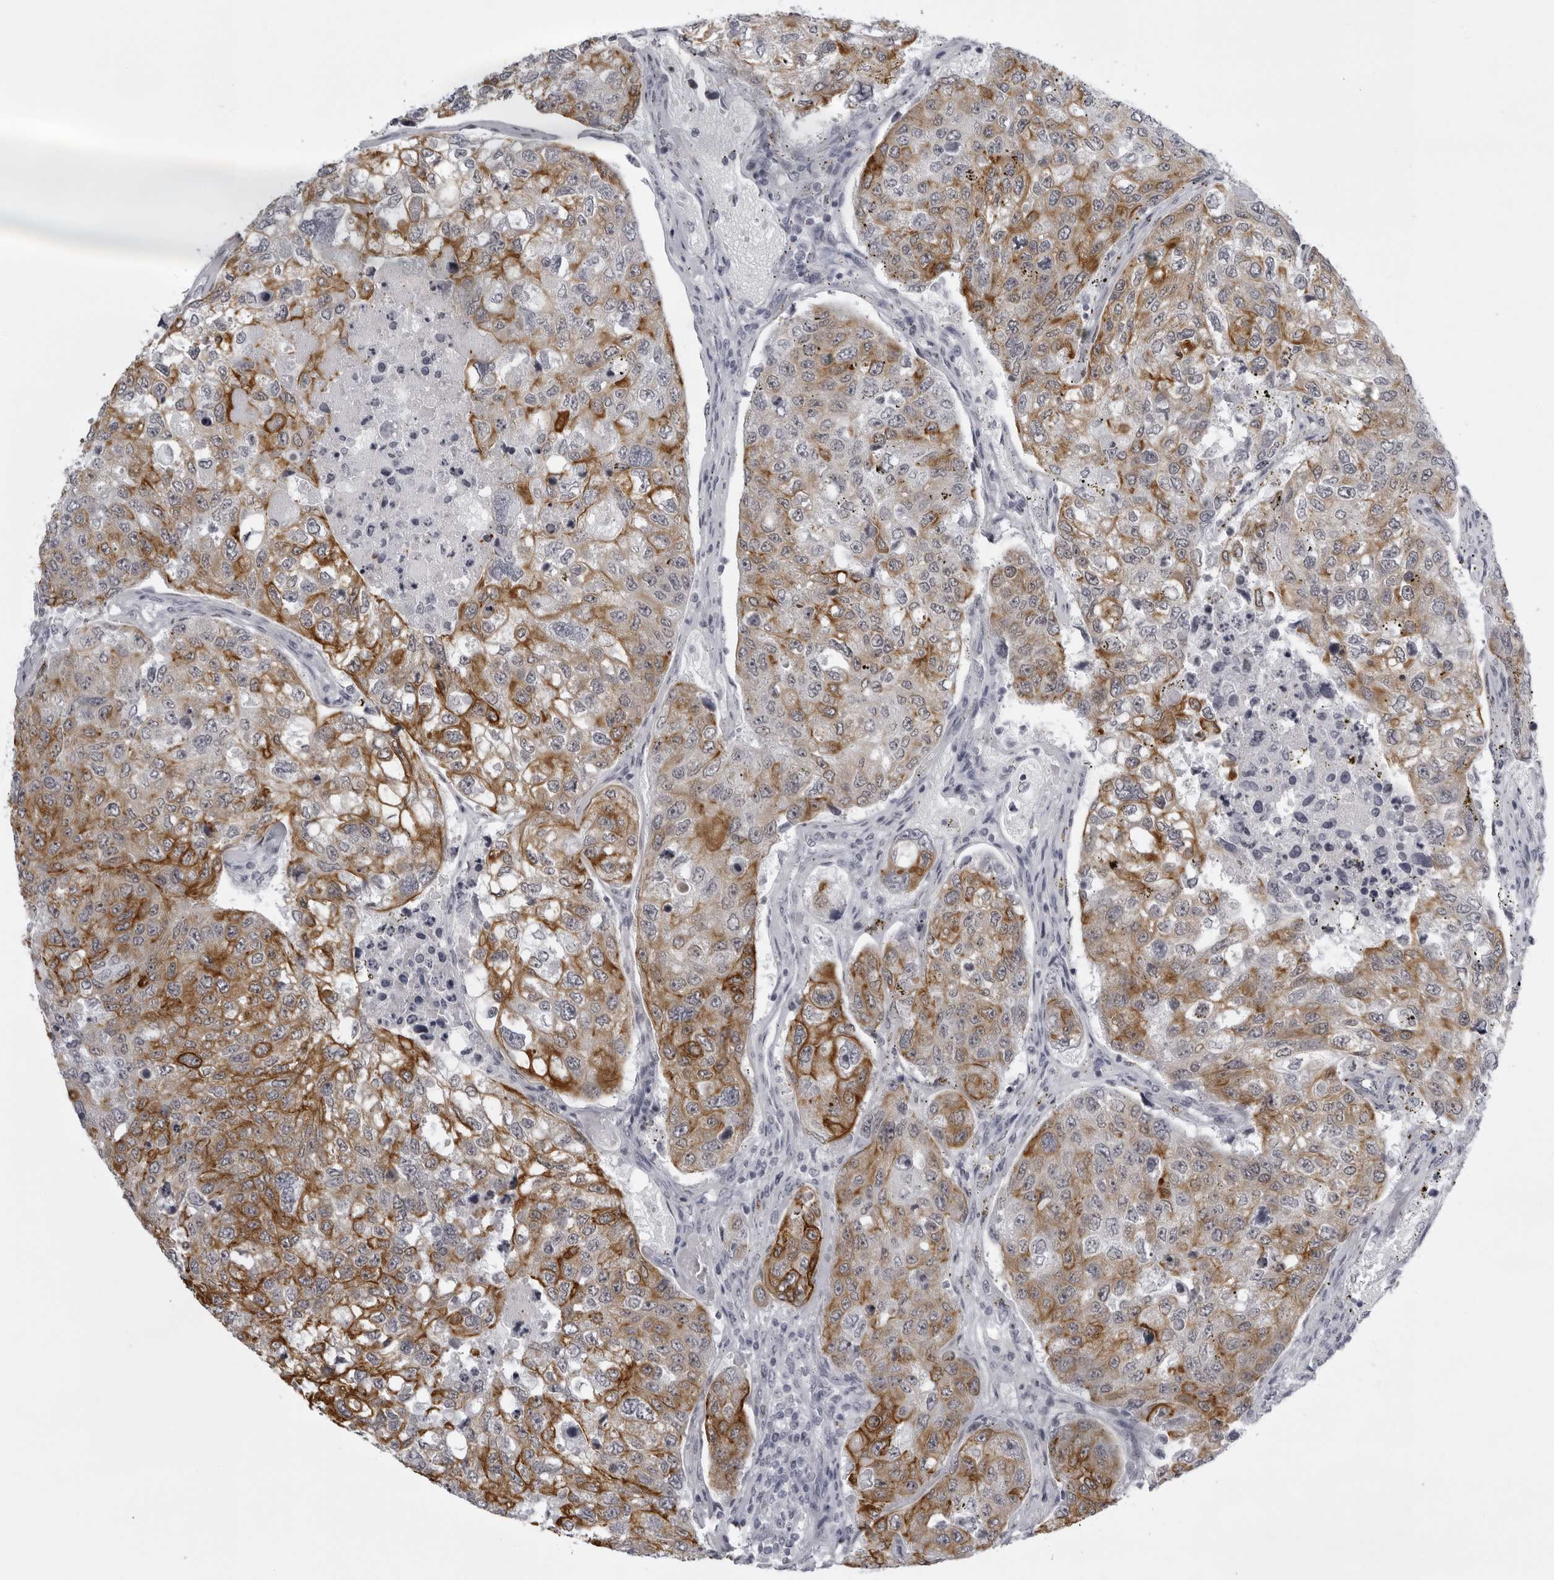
{"staining": {"intensity": "moderate", "quantity": ">75%", "location": "cytoplasmic/membranous"}, "tissue": "urothelial cancer", "cell_type": "Tumor cells", "image_type": "cancer", "snomed": [{"axis": "morphology", "description": "Urothelial carcinoma, High grade"}, {"axis": "topography", "description": "Lymph node"}, {"axis": "topography", "description": "Urinary bladder"}], "caption": "This is an image of immunohistochemistry staining of urothelial cancer, which shows moderate positivity in the cytoplasmic/membranous of tumor cells.", "gene": "UROD", "patient": {"sex": "male", "age": 51}}